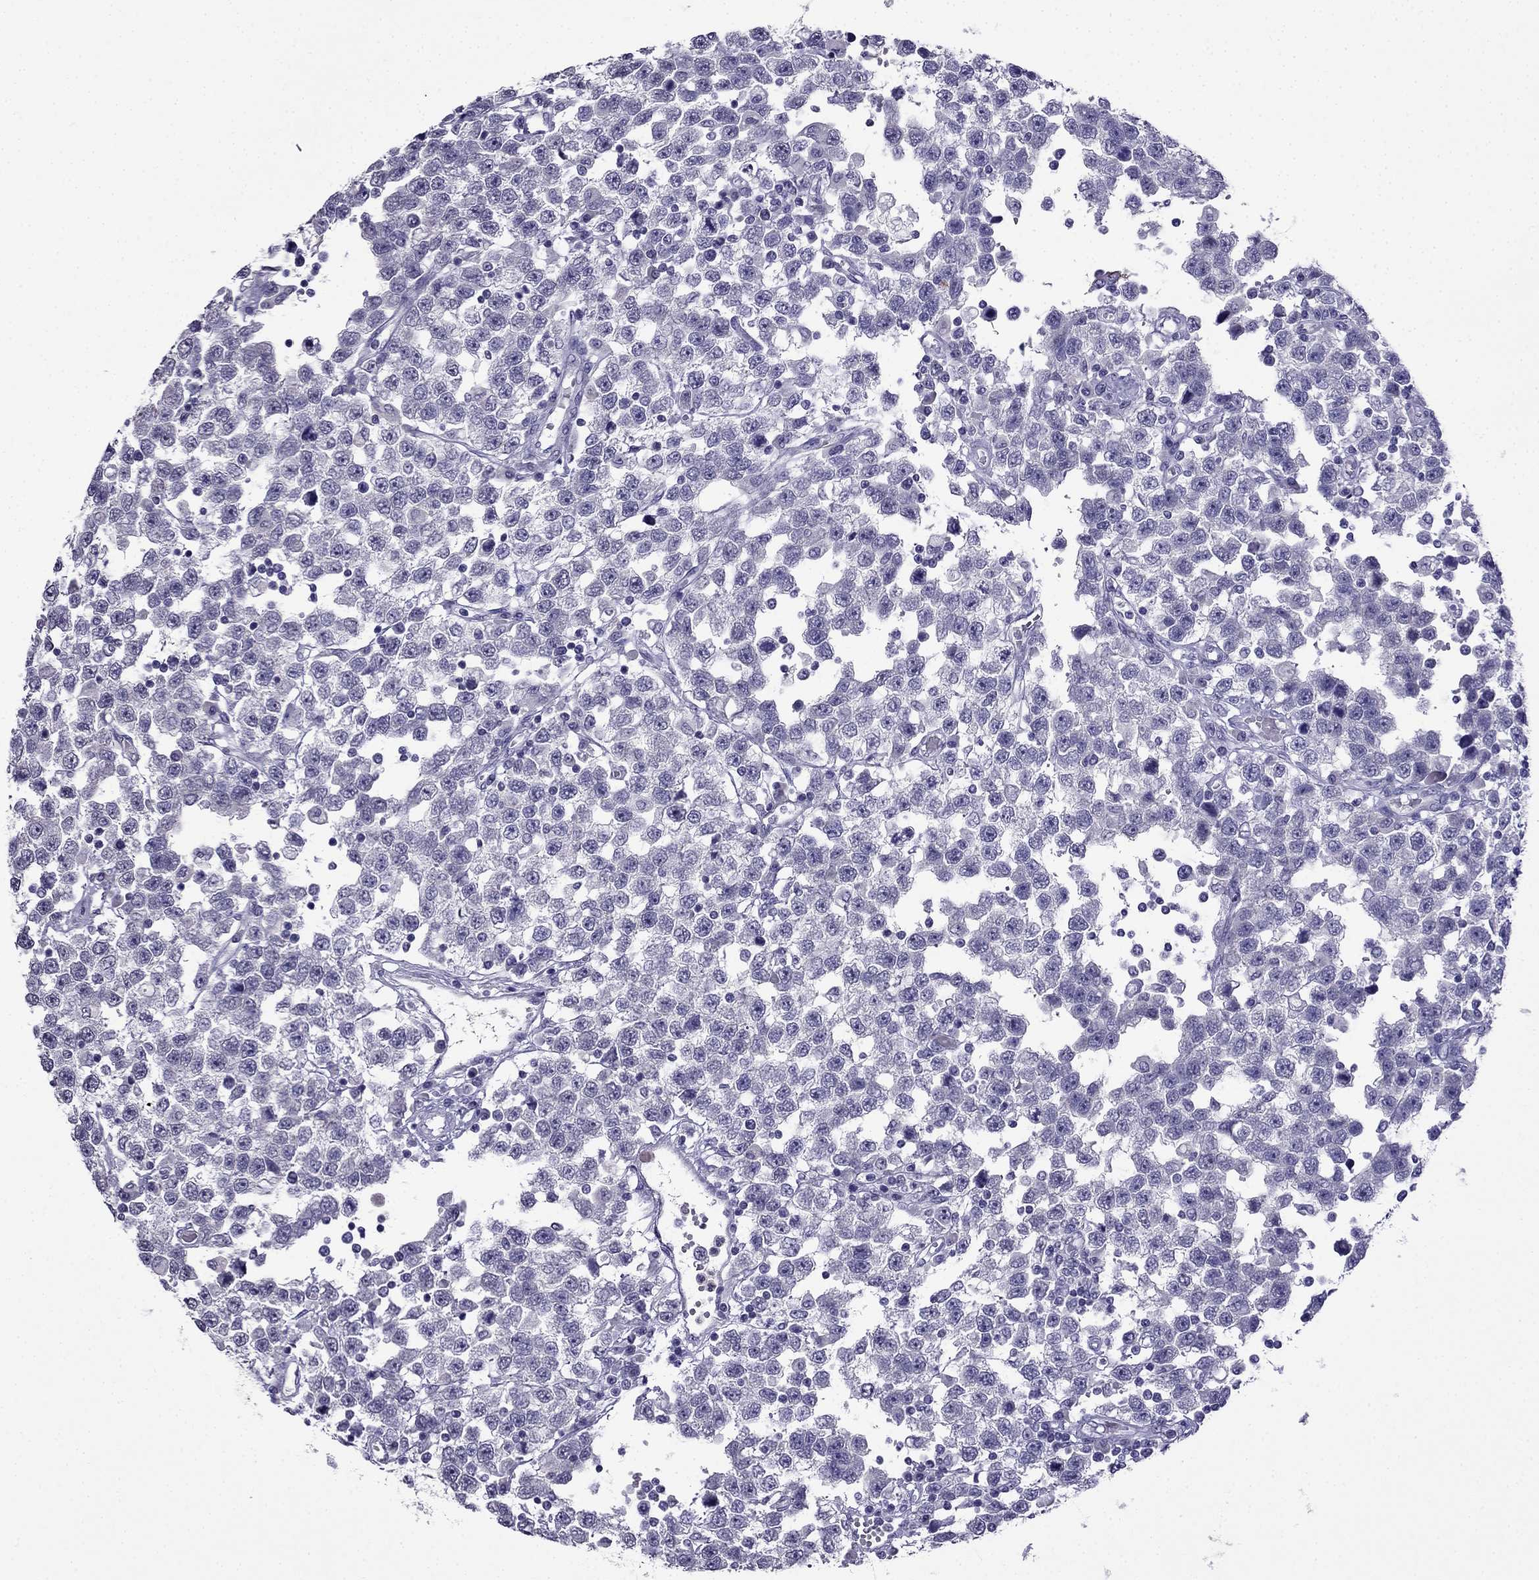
{"staining": {"intensity": "negative", "quantity": "none", "location": "none"}, "tissue": "testis cancer", "cell_type": "Tumor cells", "image_type": "cancer", "snomed": [{"axis": "morphology", "description": "Seminoma, NOS"}, {"axis": "topography", "description": "Testis"}], "caption": "High power microscopy micrograph of an IHC image of testis cancer (seminoma), revealing no significant expression in tumor cells.", "gene": "CDHR4", "patient": {"sex": "male", "age": 34}}